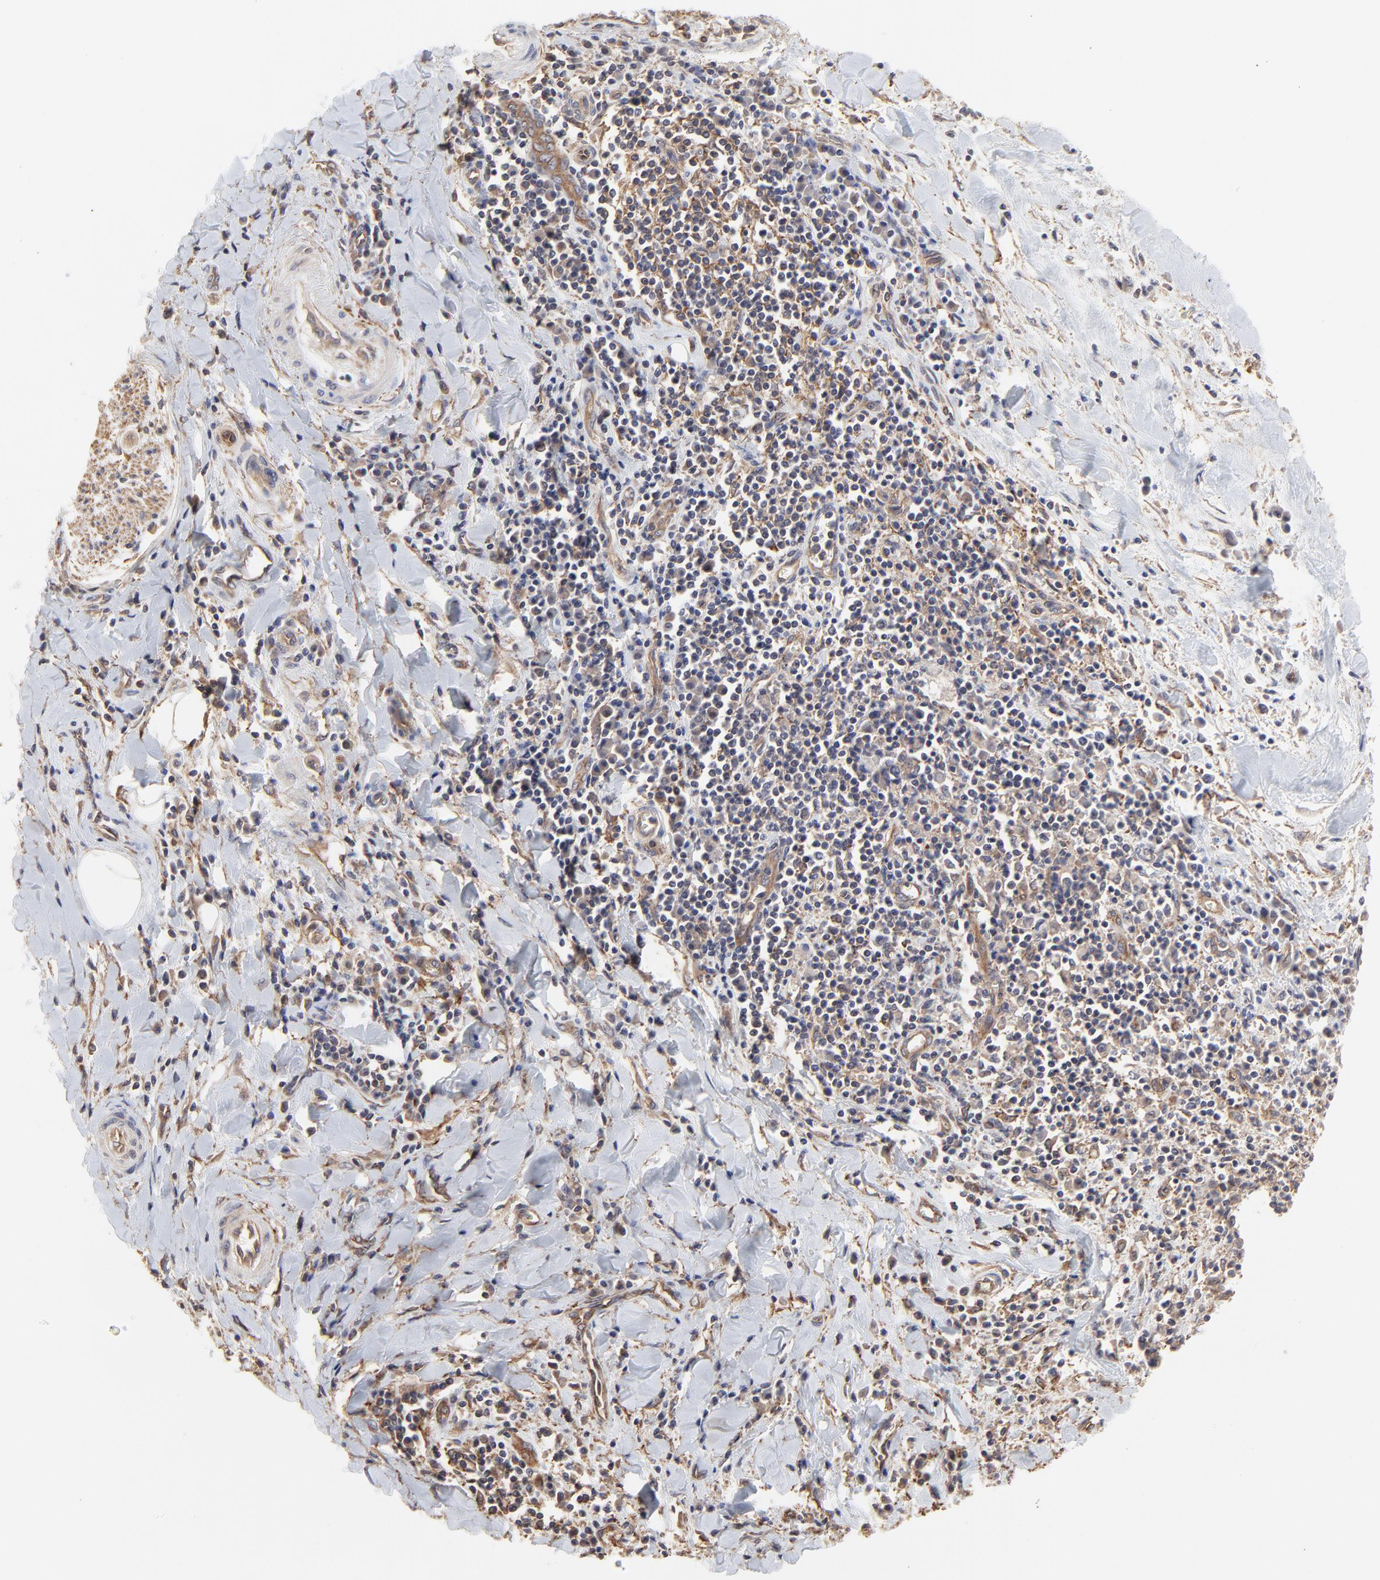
{"staining": {"intensity": "moderate", "quantity": ">75%", "location": "cytoplasmic/membranous"}, "tissue": "liver cancer", "cell_type": "Tumor cells", "image_type": "cancer", "snomed": [{"axis": "morphology", "description": "Cholangiocarcinoma"}, {"axis": "topography", "description": "Liver"}], "caption": "Liver cholangiocarcinoma stained for a protein exhibits moderate cytoplasmic/membranous positivity in tumor cells.", "gene": "ARMT1", "patient": {"sex": "male", "age": 57}}